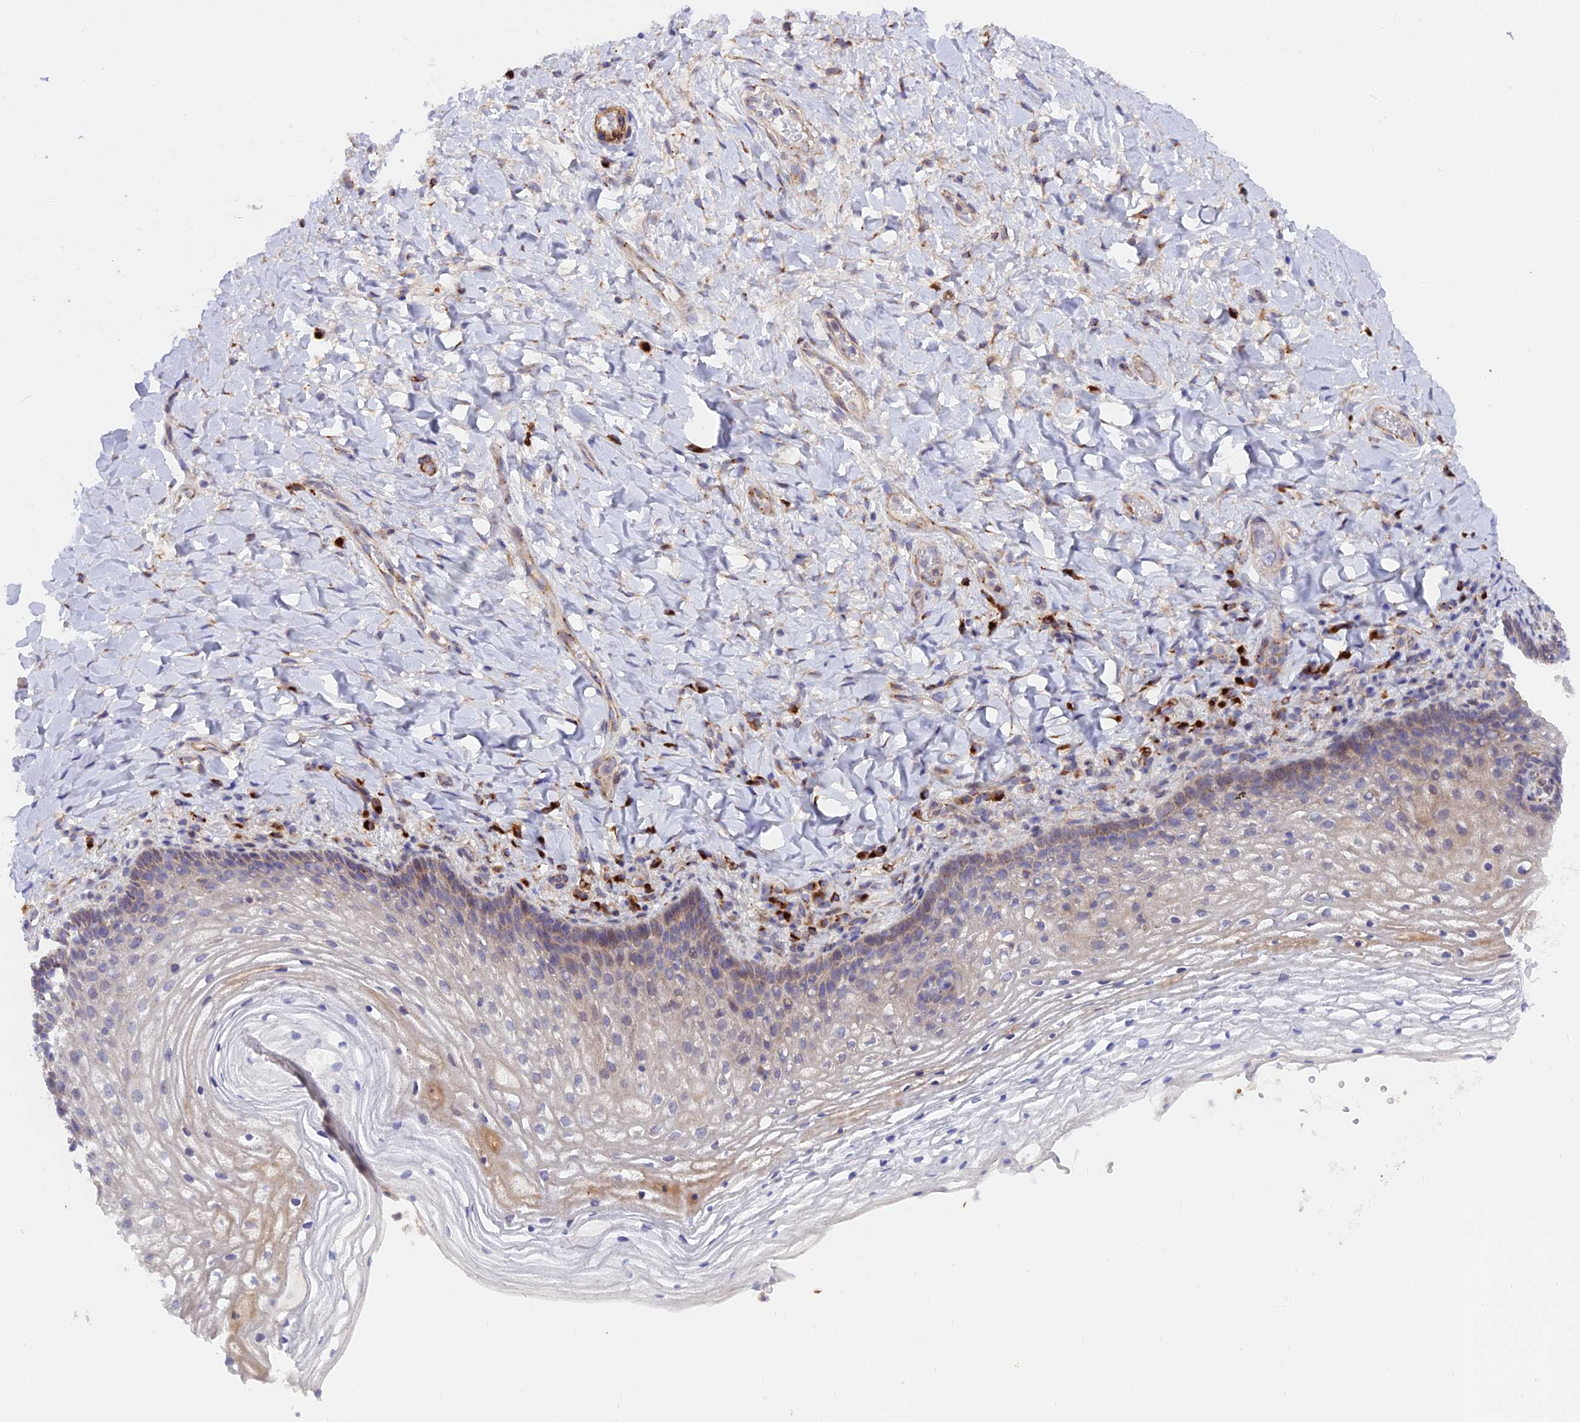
{"staining": {"intensity": "weak", "quantity": "<25%", "location": "cytoplasmic/membranous"}, "tissue": "vagina", "cell_type": "Squamous epithelial cells", "image_type": "normal", "snomed": [{"axis": "morphology", "description": "Normal tissue, NOS"}, {"axis": "topography", "description": "Vagina"}], "caption": "This is an immunohistochemistry histopathology image of normal vagina. There is no staining in squamous epithelial cells.", "gene": "TBC1D20", "patient": {"sex": "female", "age": 60}}